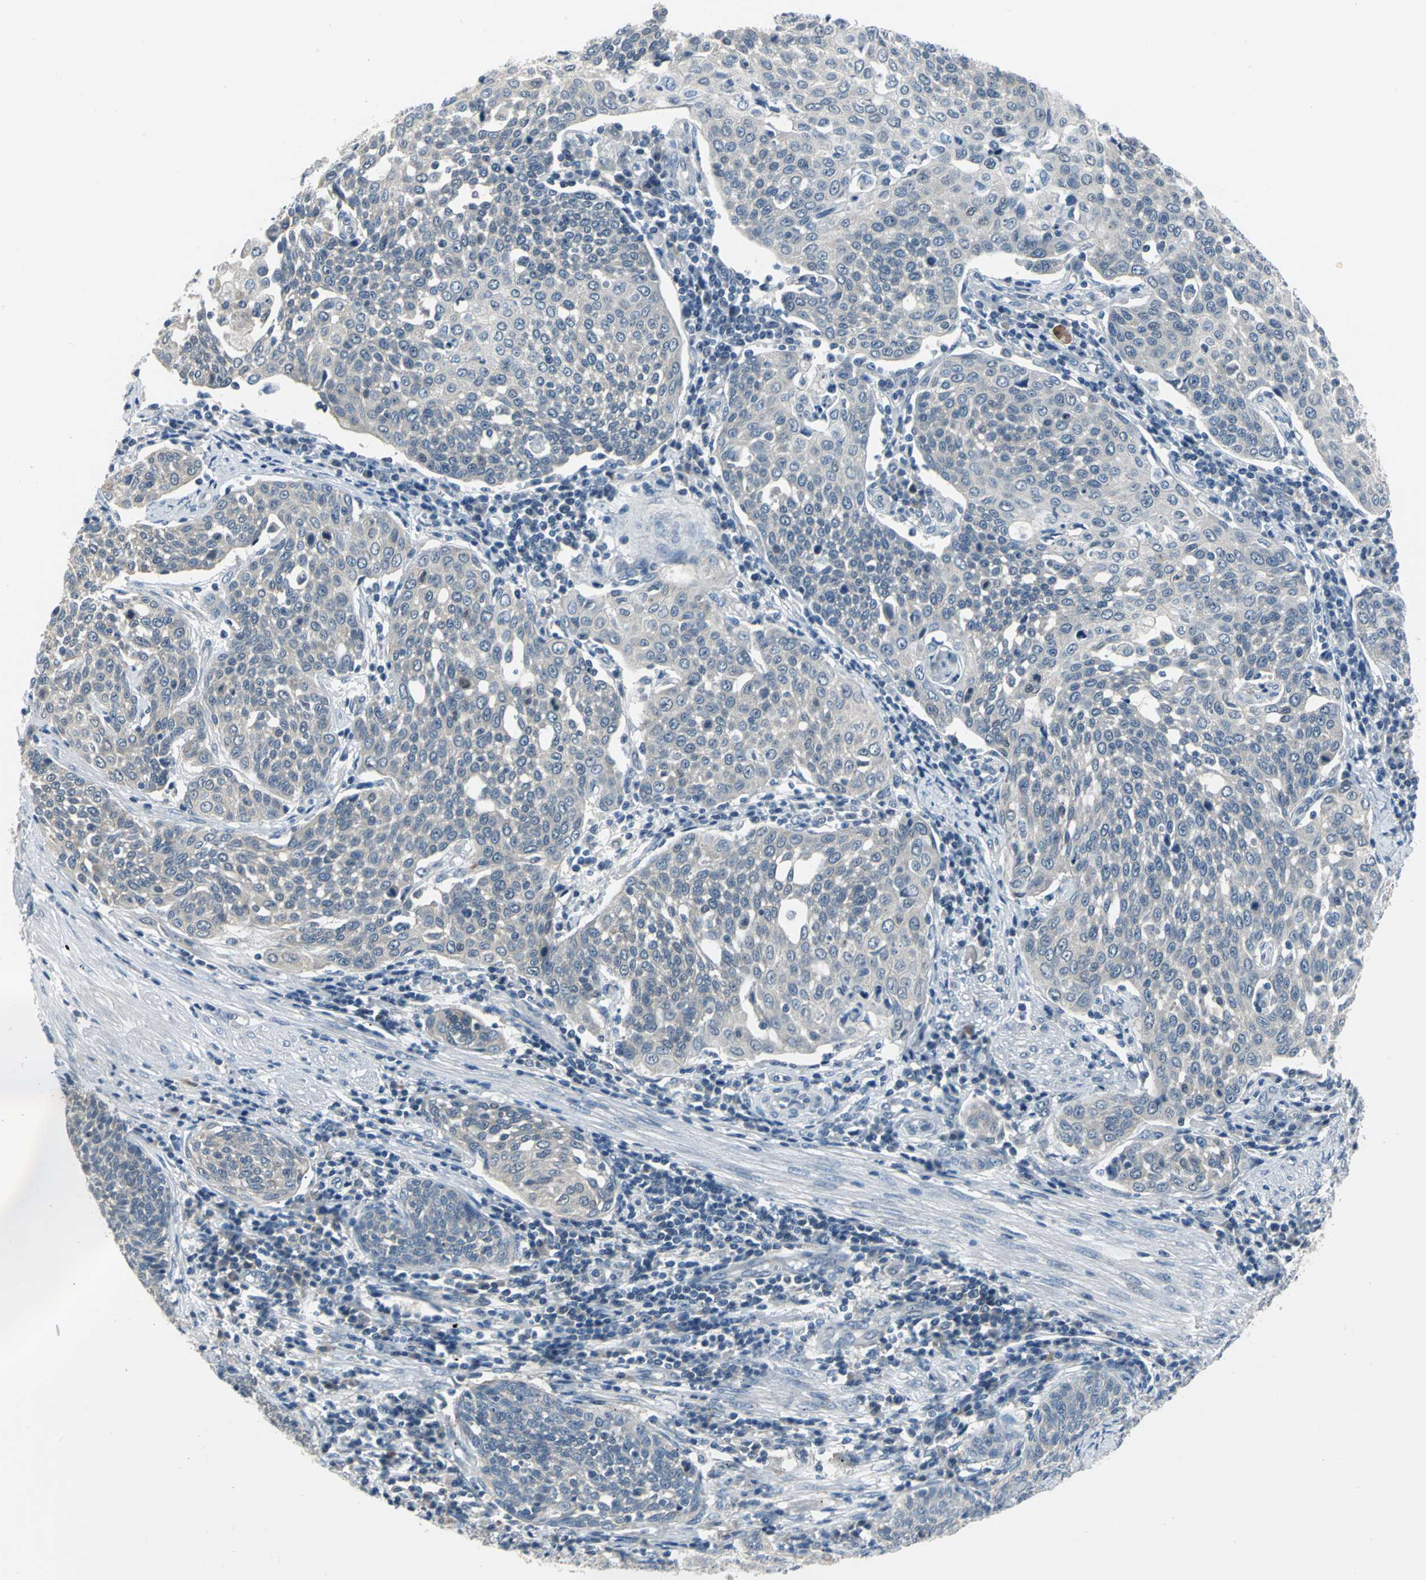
{"staining": {"intensity": "negative", "quantity": "none", "location": "none"}, "tissue": "cervical cancer", "cell_type": "Tumor cells", "image_type": "cancer", "snomed": [{"axis": "morphology", "description": "Squamous cell carcinoma, NOS"}, {"axis": "topography", "description": "Cervix"}], "caption": "Tumor cells are negative for brown protein staining in squamous cell carcinoma (cervical).", "gene": "ZNF415", "patient": {"sex": "female", "age": 34}}